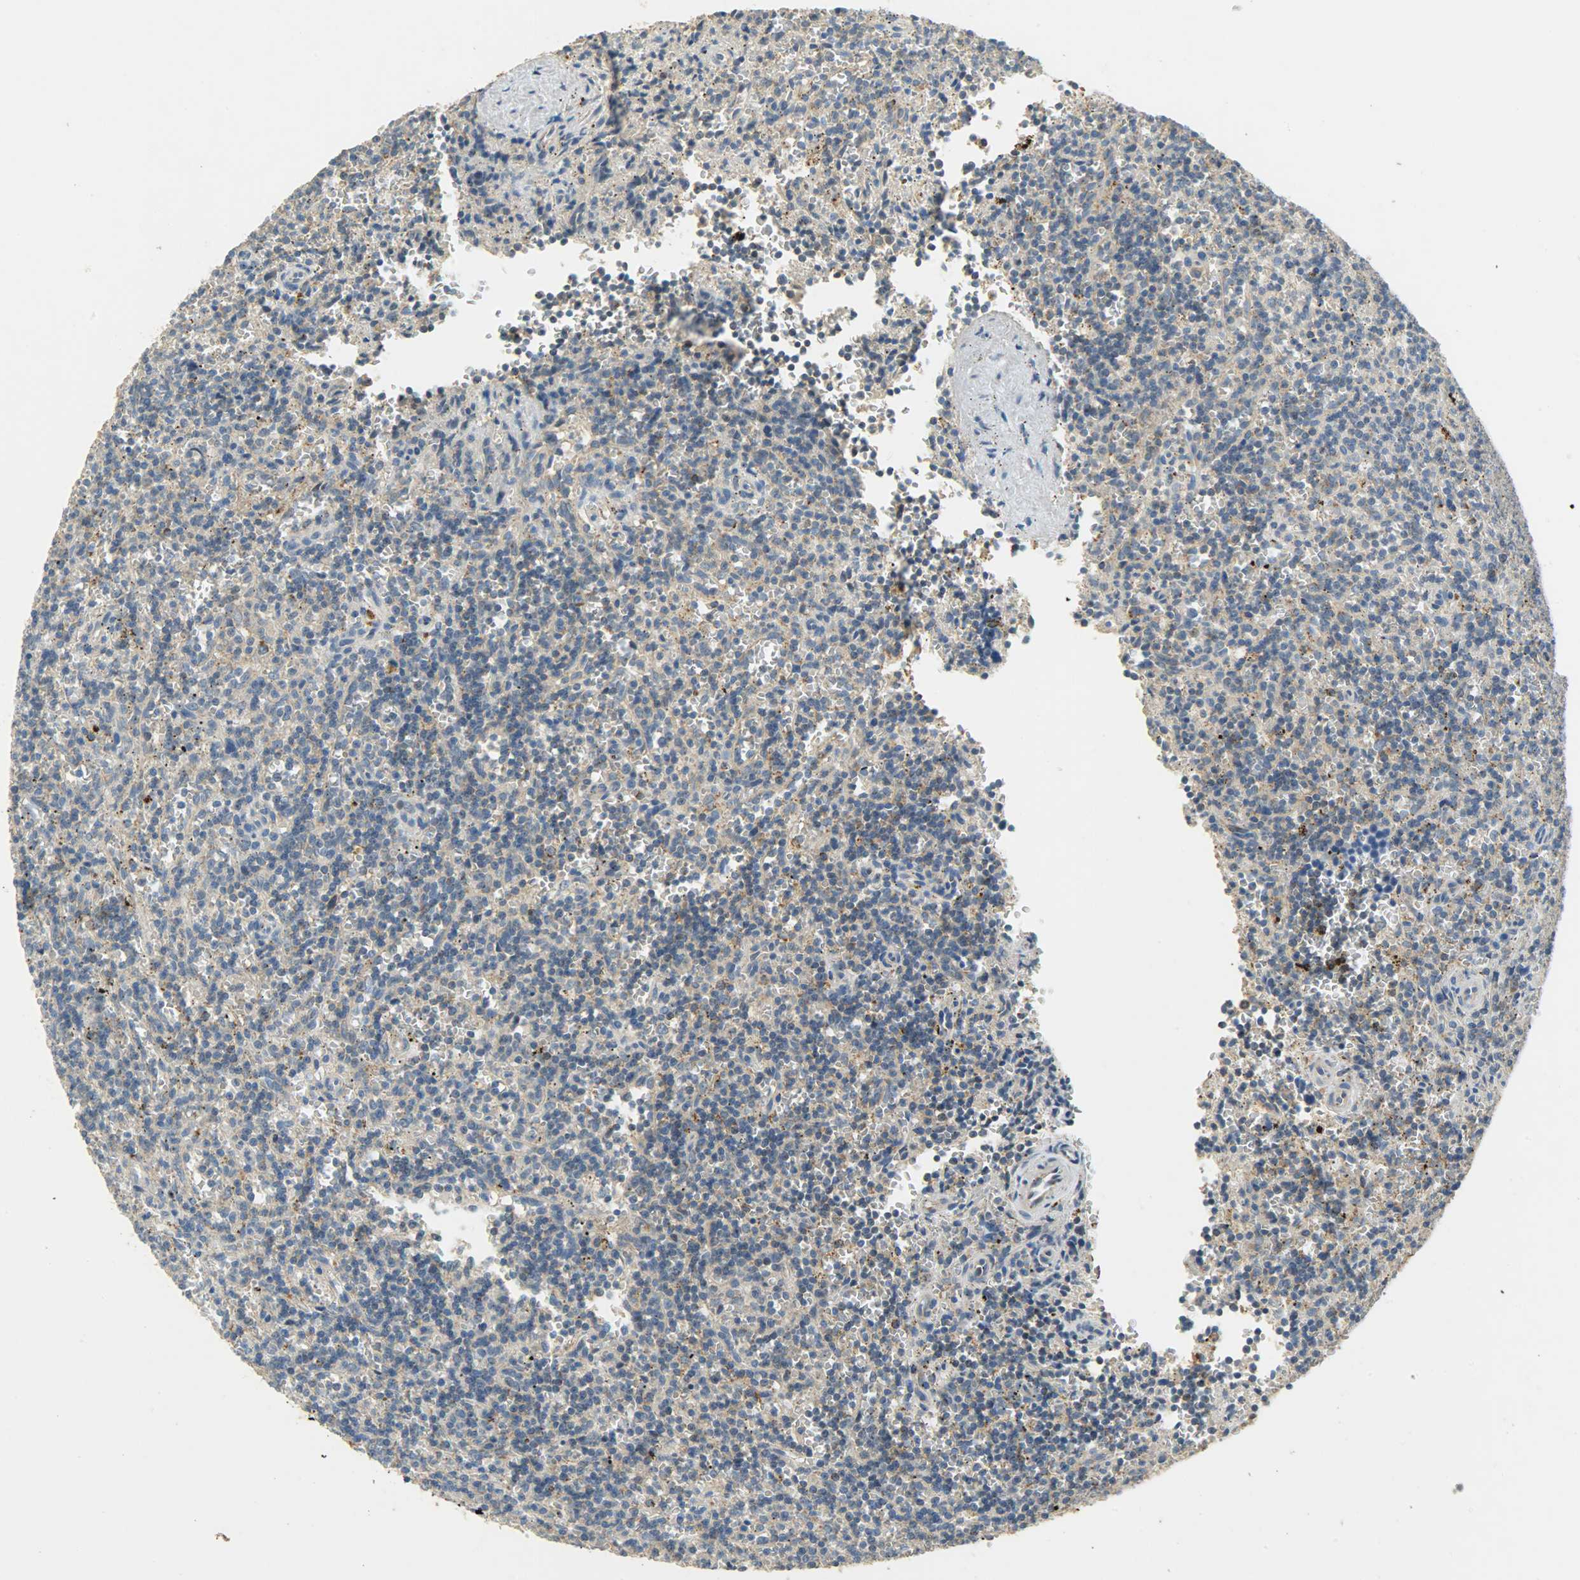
{"staining": {"intensity": "weak", "quantity": "25%-75%", "location": "cytoplasmic/membranous"}, "tissue": "lymphoma", "cell_type": "Tumor cells", "image_type": "cancer", "snomed": [{"axis": "morphology", "description": "Malignant lymphoma, non-Hodgkin's type, Low grade"}, {"axis": "topography", "description": "Spleen"}], "caption": "Brown immunohistochemical staining in human low-grade malignant lymphoma, non-Hodgkin's type shows weak cytoplasmic/membranous staining in approximately 25%-75% of tumor cells.", "gene": "HDHD5", "patient": {"sex": "male", "age": 73}}